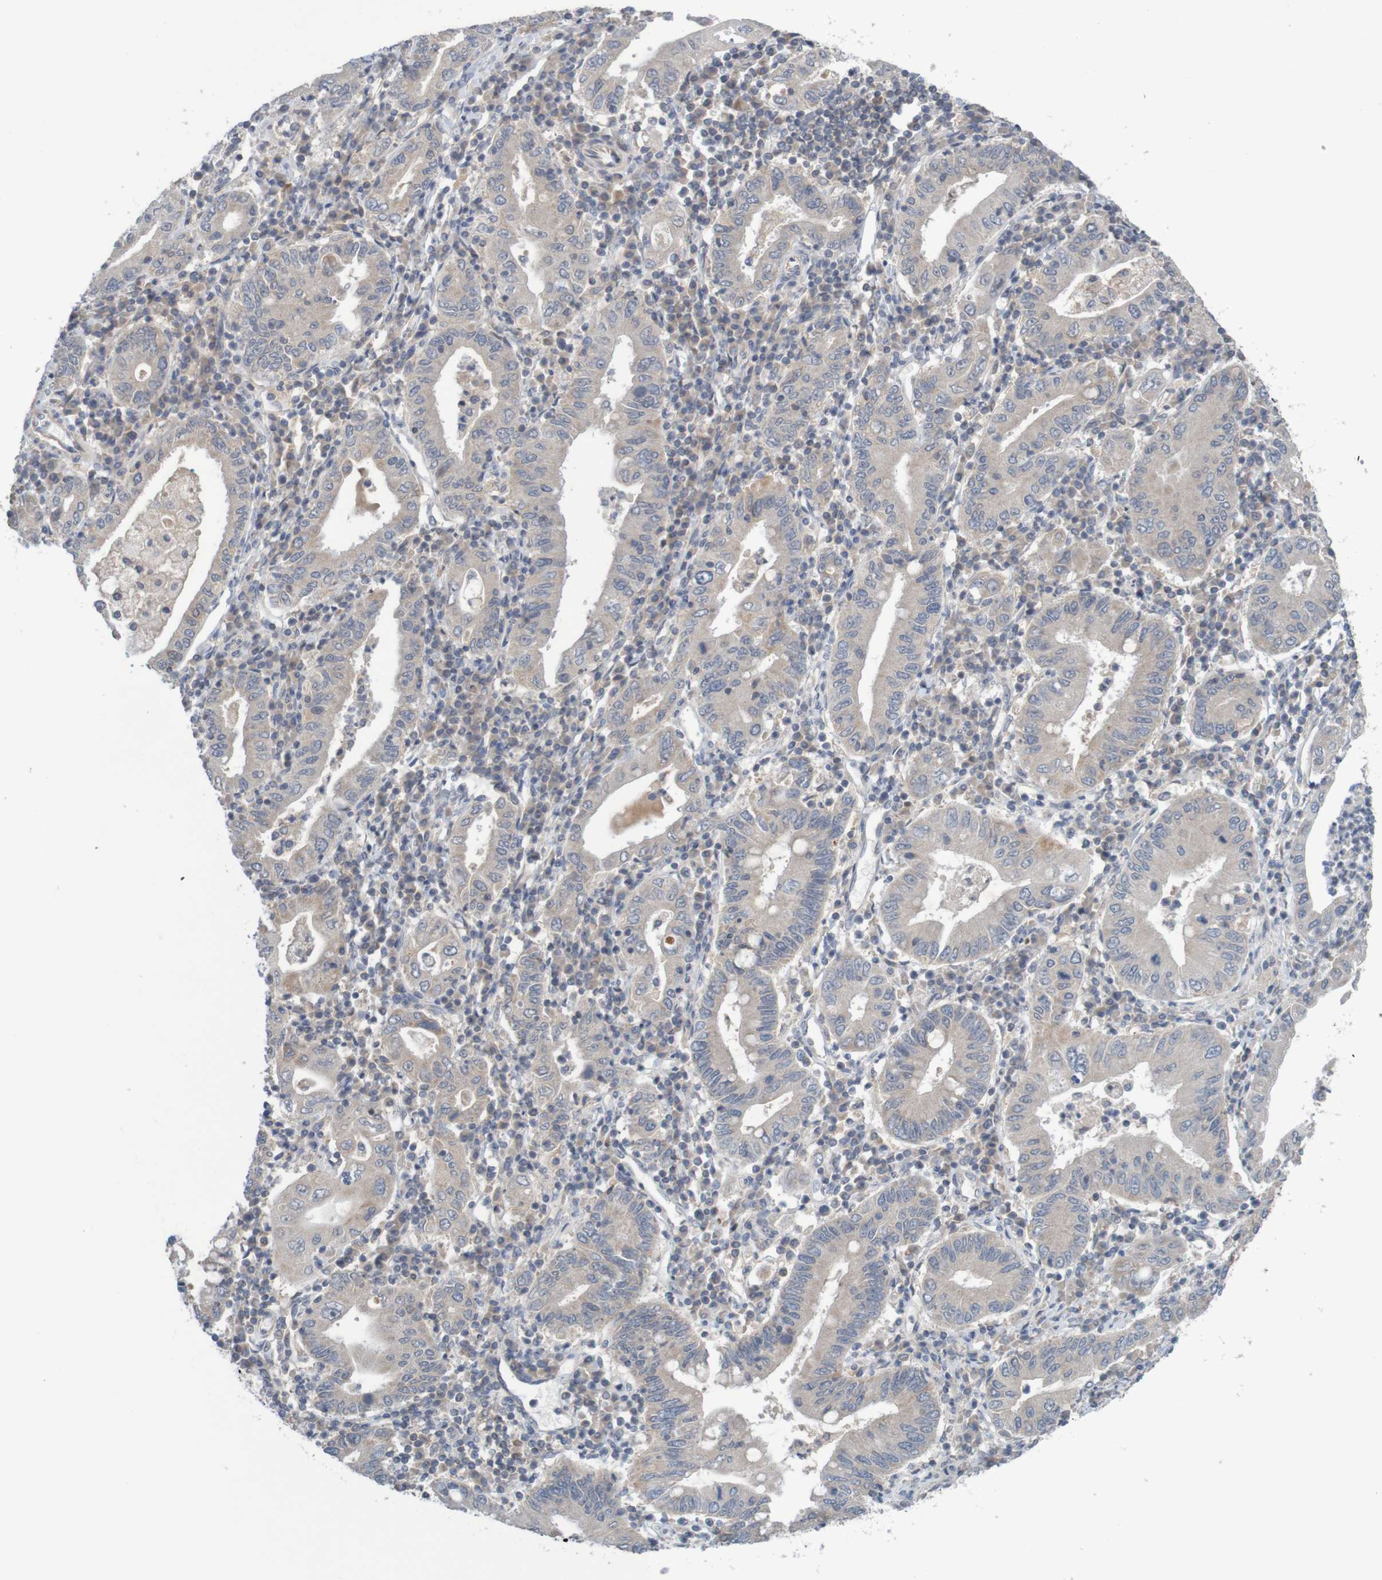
{"staining": {"intensity": "negative", "quantity": "none", "location": "none"}, "tissue": "stomach cancer", "cell_type": "Tumor cells", "image_type": "cancer", "snomed": [{"axis": "morphology", "description": "Normal tissue, NOS"}, {"axis": "morphology", "description": "Adenocarcinoma, NOS"}, {"axis": "topography", "description": "Esophagus"}, {"axis": "topography", "description": "Stomach, upper"}, {"axis": "topography", "description": "Peripheral nerve tissue"}], "caption": "Stomach cancer was stained to show a protein in brown. There is no significant positivity in tumor cells. The staining is performed using DAB (3,3'-diaminobenzidine) brown chromogen with nuclei counter-stained in using hematoxylin.", "gene": "ANKK1", "patient": {"sex": "male", "age": 62}}